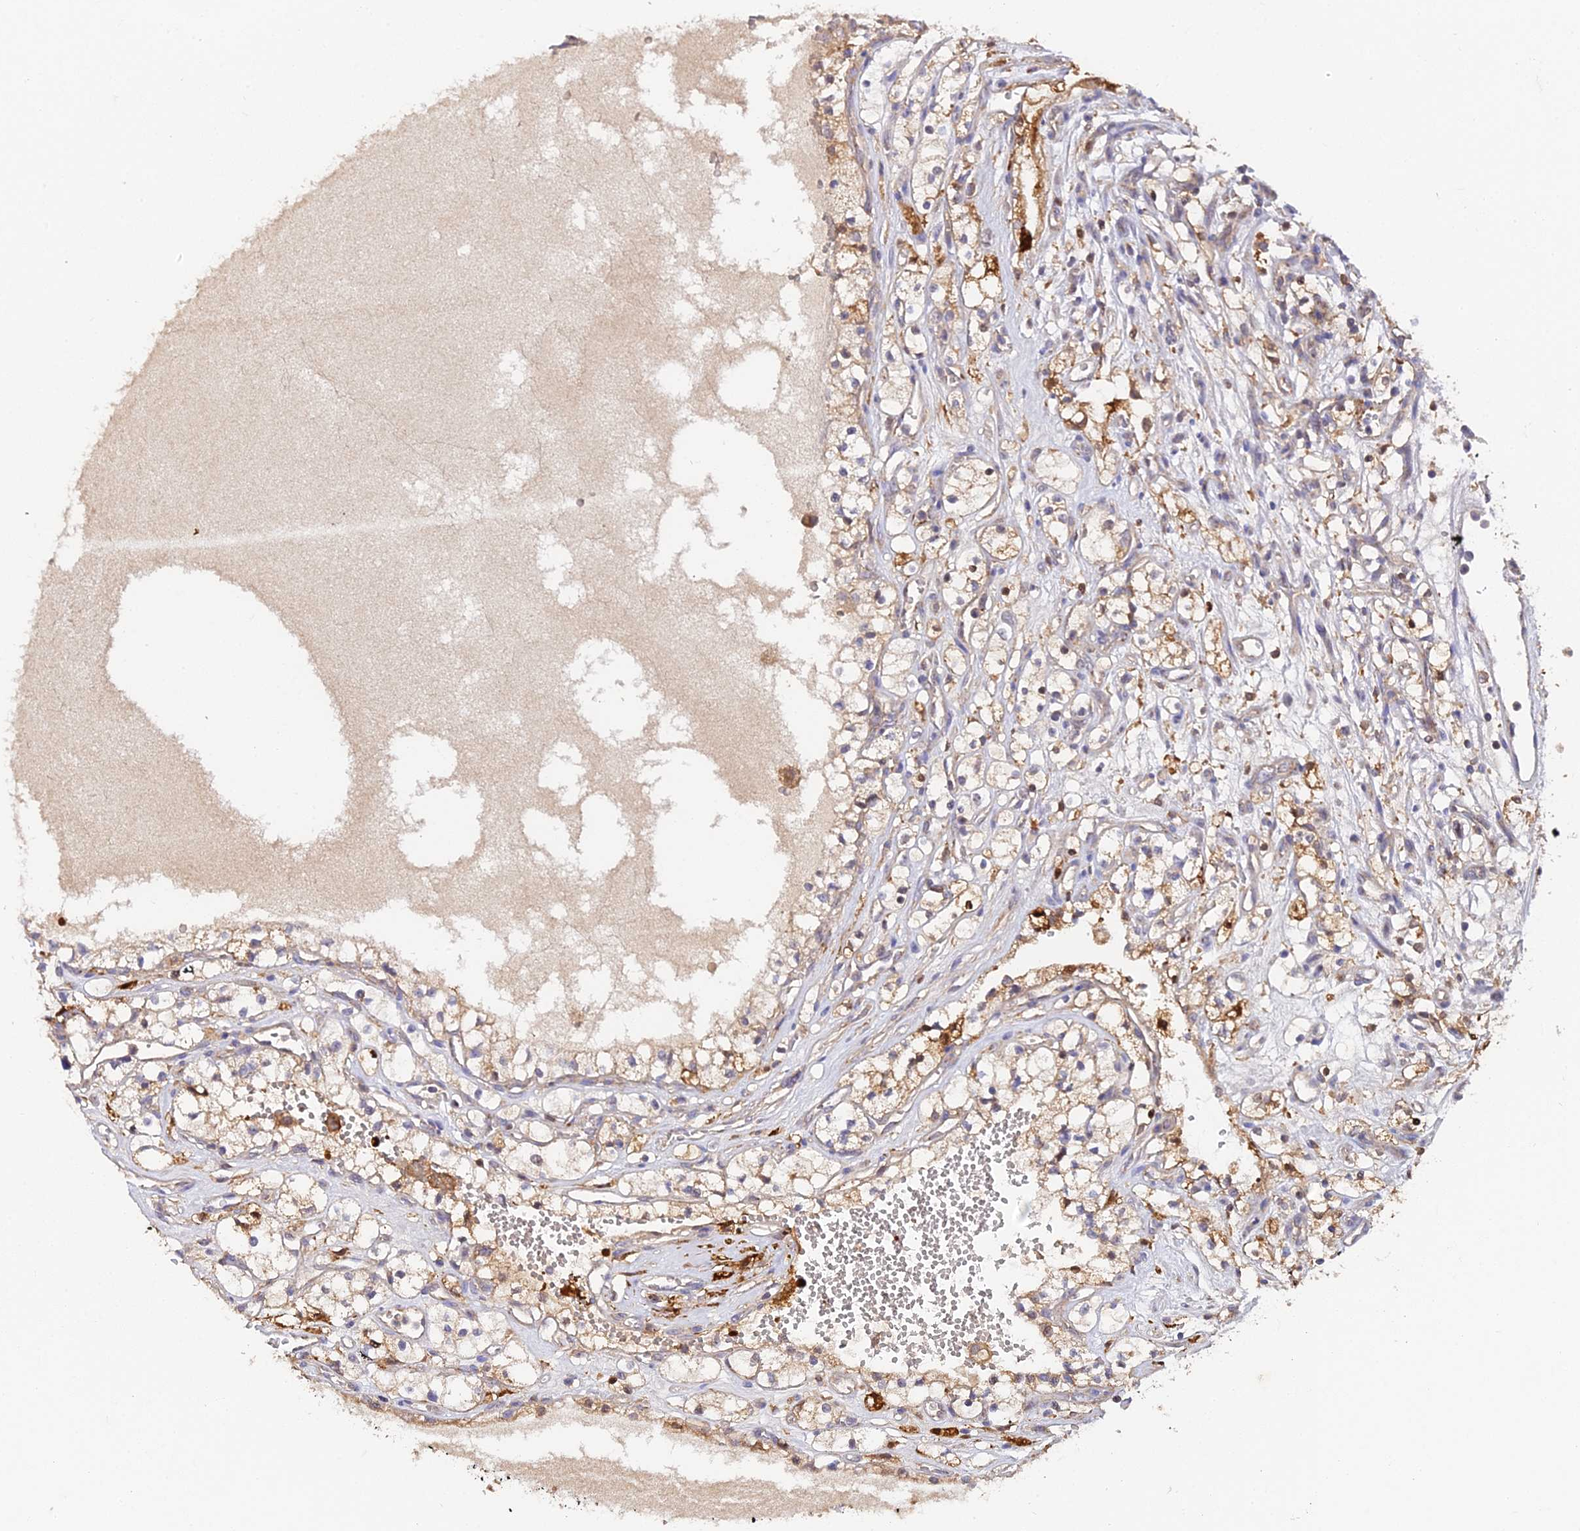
{"staining": {"intensity": "weak", "quantity": ">75%", "location": "cytoplasmic/membranous"}, "tissue": "renal cancer", "cell_type": "Tumor cells", "image_type": "cancer", "snomed": [{"axis": "morphology", "description": "Adenocarcinoma, NOS"}, {"axis": "topography", "description": "Kidney"}], "caption": "Brown immunohistochemical staining in human adenocarcinoma (renal) shows weak cytoplasmic/membranous positivity in approximately >75% of tumor cells.", "gene": "ZBED8", "patient": {"sex": "female", "age": 69}}